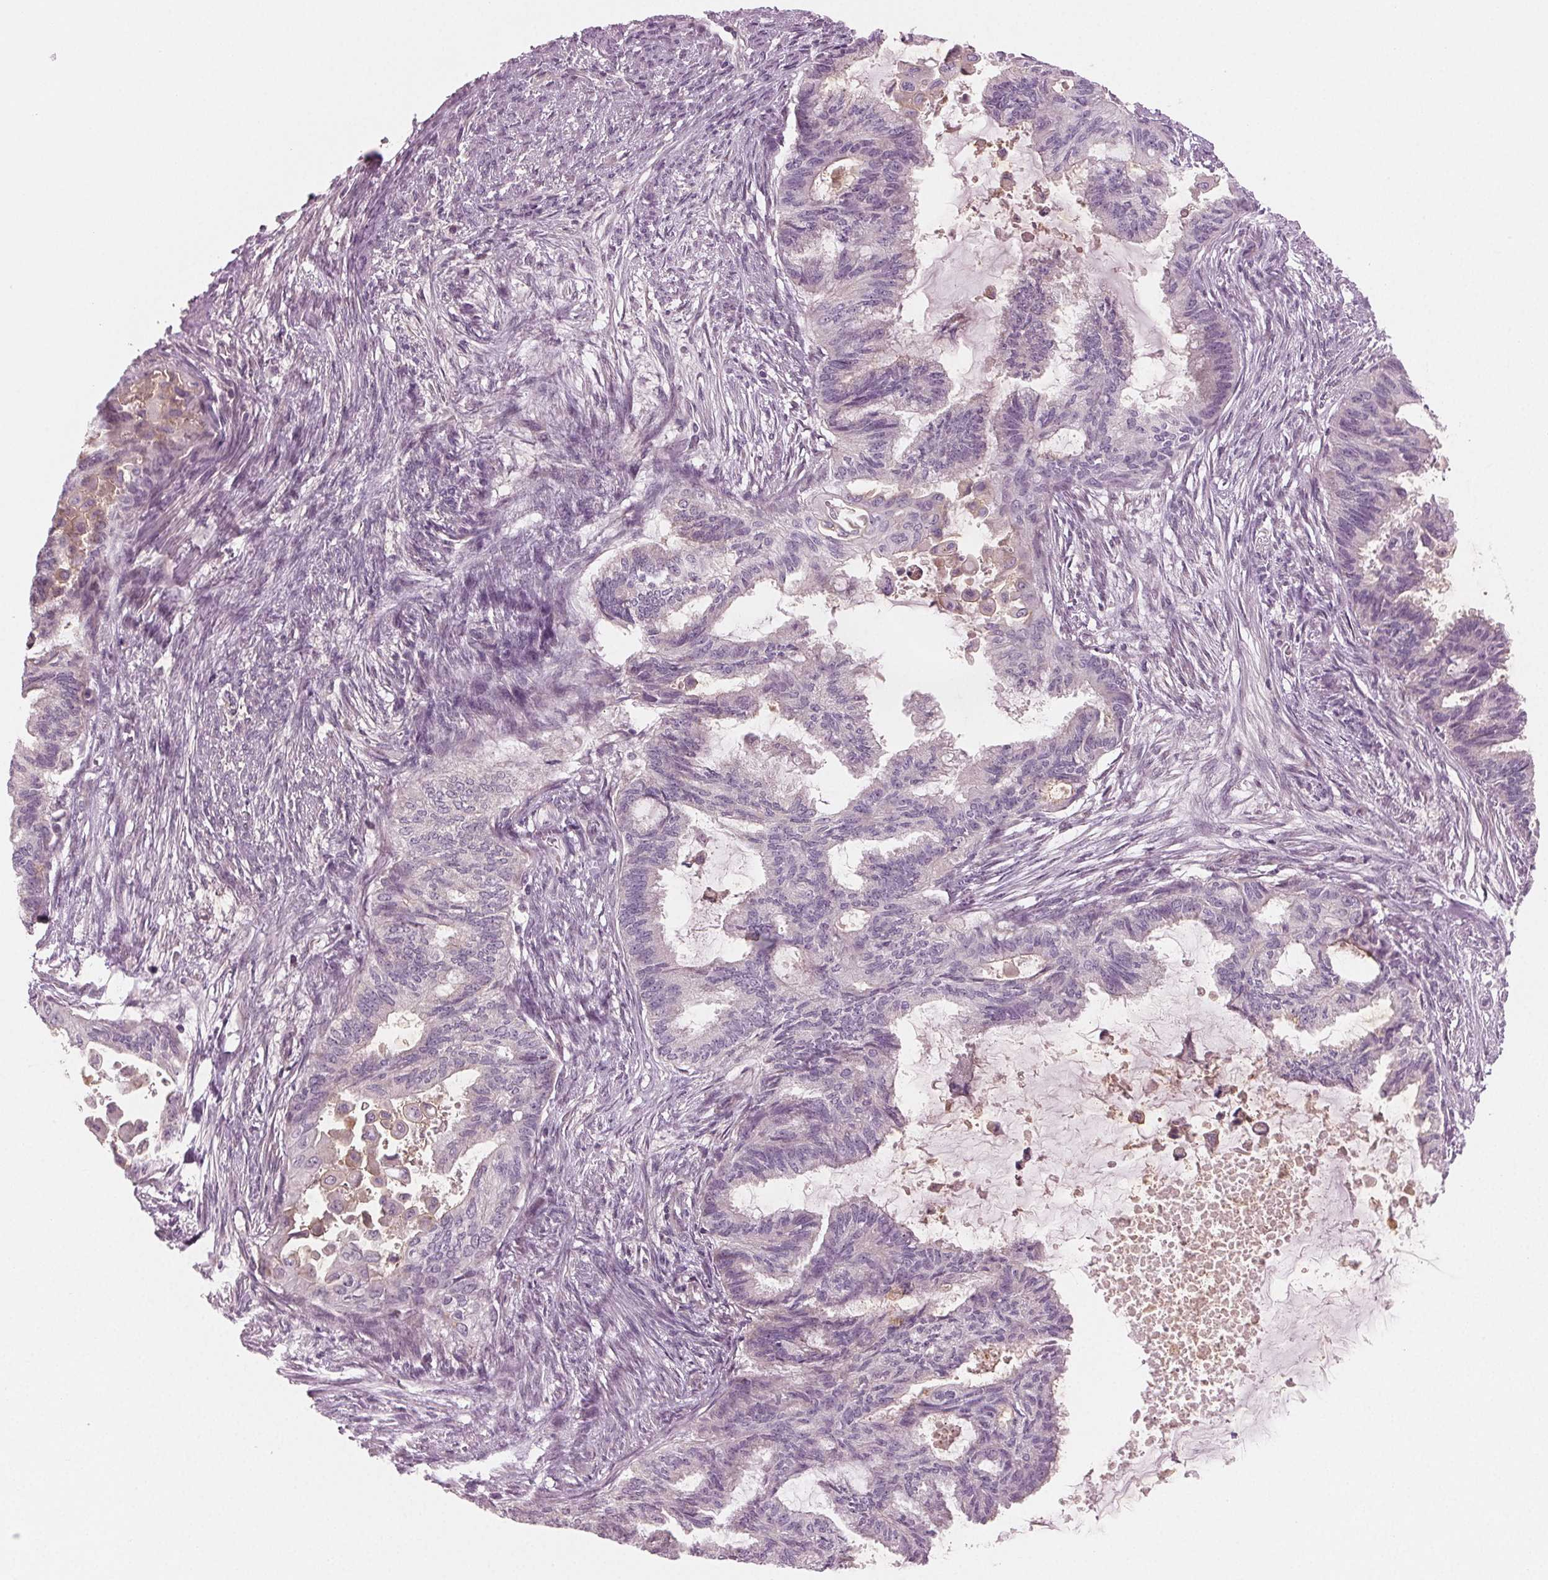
{"staining": {"intensity": "negative", "quantity": "none", "location": "none"}, "tissue": "endometrial cancer", "cell_type": "Tumor cells", "image_type": "cancer", "snomed": [{"axis": "morphology", "description": "Adenocarcinoma, NOS"}, {"axis": "topography", "description": "Endometrium"}], "caption": "This is an immunohistochemistry photomicrograph of adenocarcinoma (endometrial). There is no positivity in tumor cells.", "gene": "PRAP1", "patient": {"sex": "female", "age": 86}}